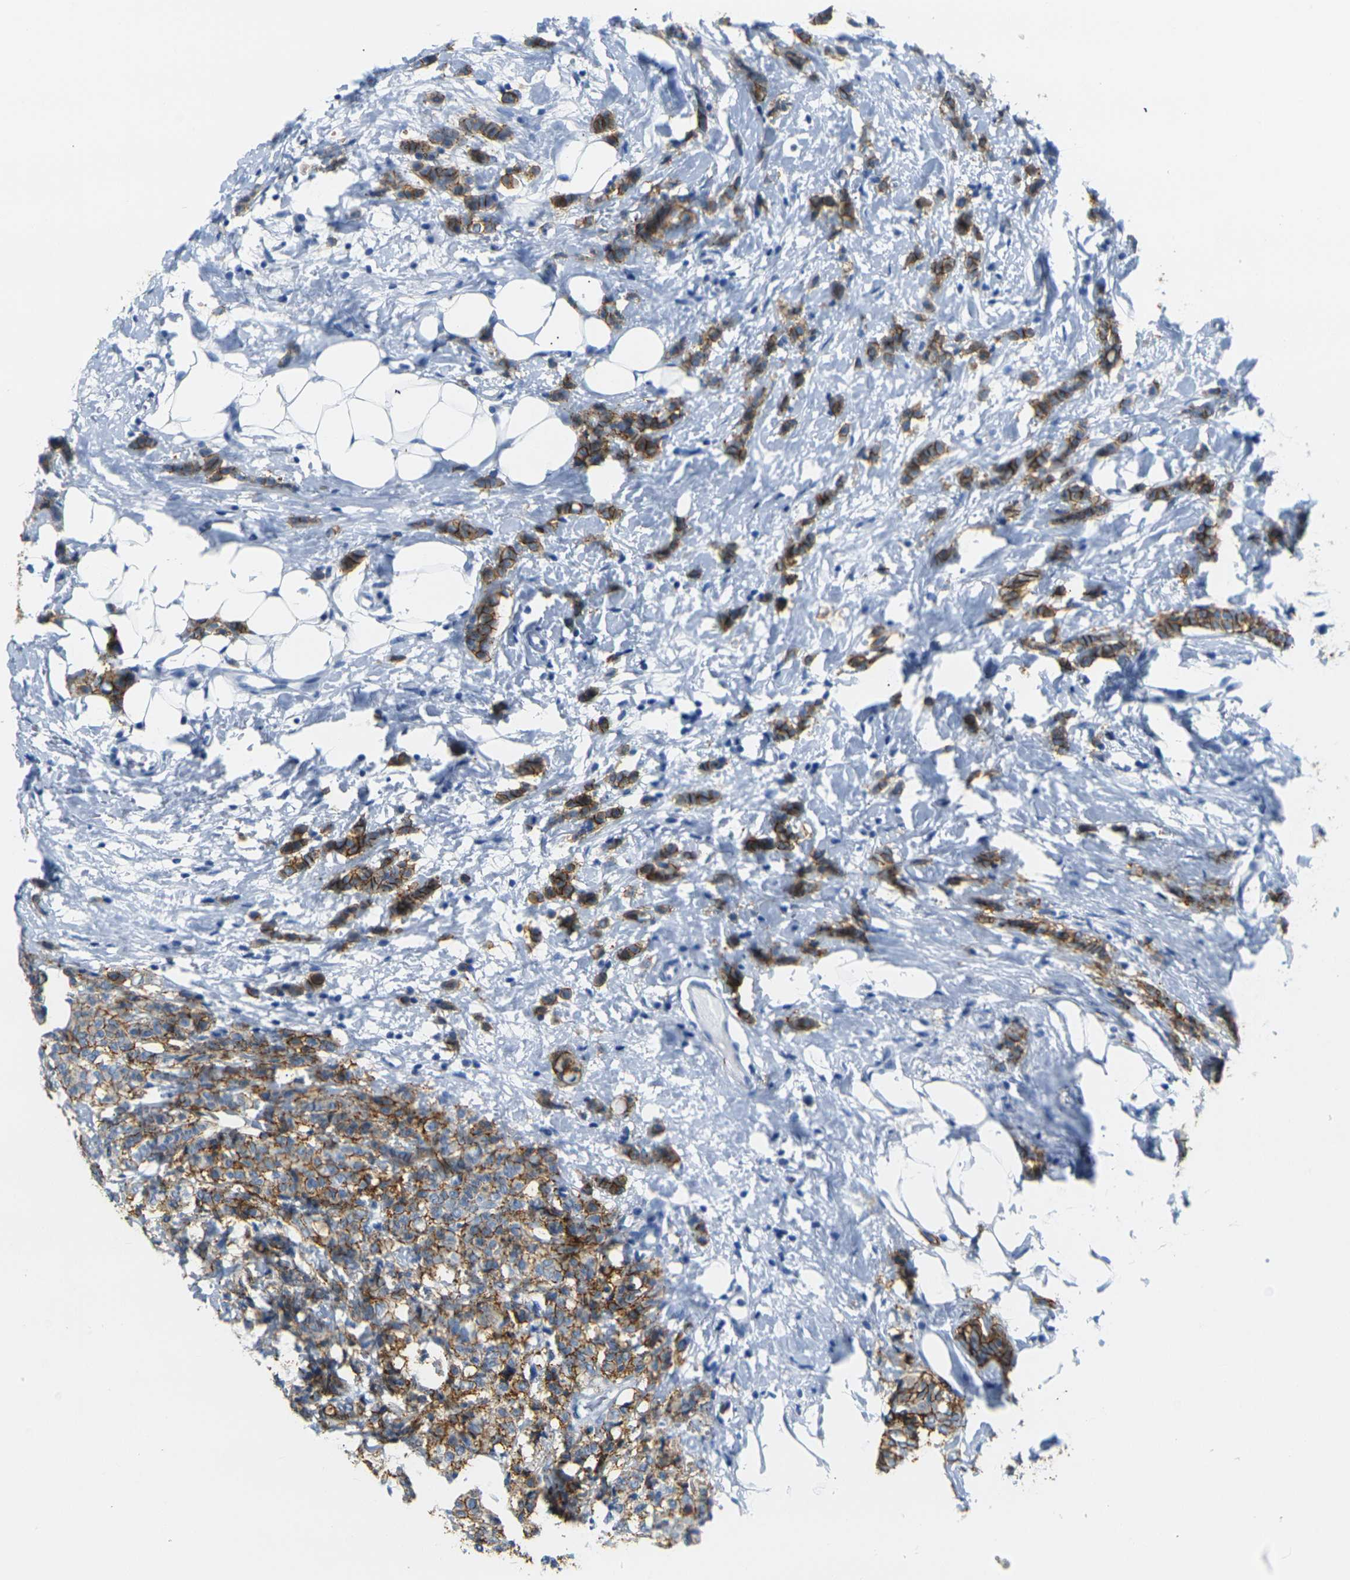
{"staining": {"intensity": "strong", "quantity": ">75%", "location": "cytoplasmic/membranous"}, "tissue": "breast cancer", "cell_type": "Tumor cells", "image_type": "cancer", "snomed": [{"axis": "morphology", "description": "Lobular carcinoma"}, {"axis": "topography", "description": "Breast"}], "caption": "Tumor cells display strong cytoplasmic/membranous positivity in about >75% of cells in breast cancer (lobular carcinoma). (DAB (3,3'-diaminobenzidine) = brown stain, brightfield microscopy at high magnification).", "gene": "CLDN7", "patient": {"sex": "female", "age": 60}}